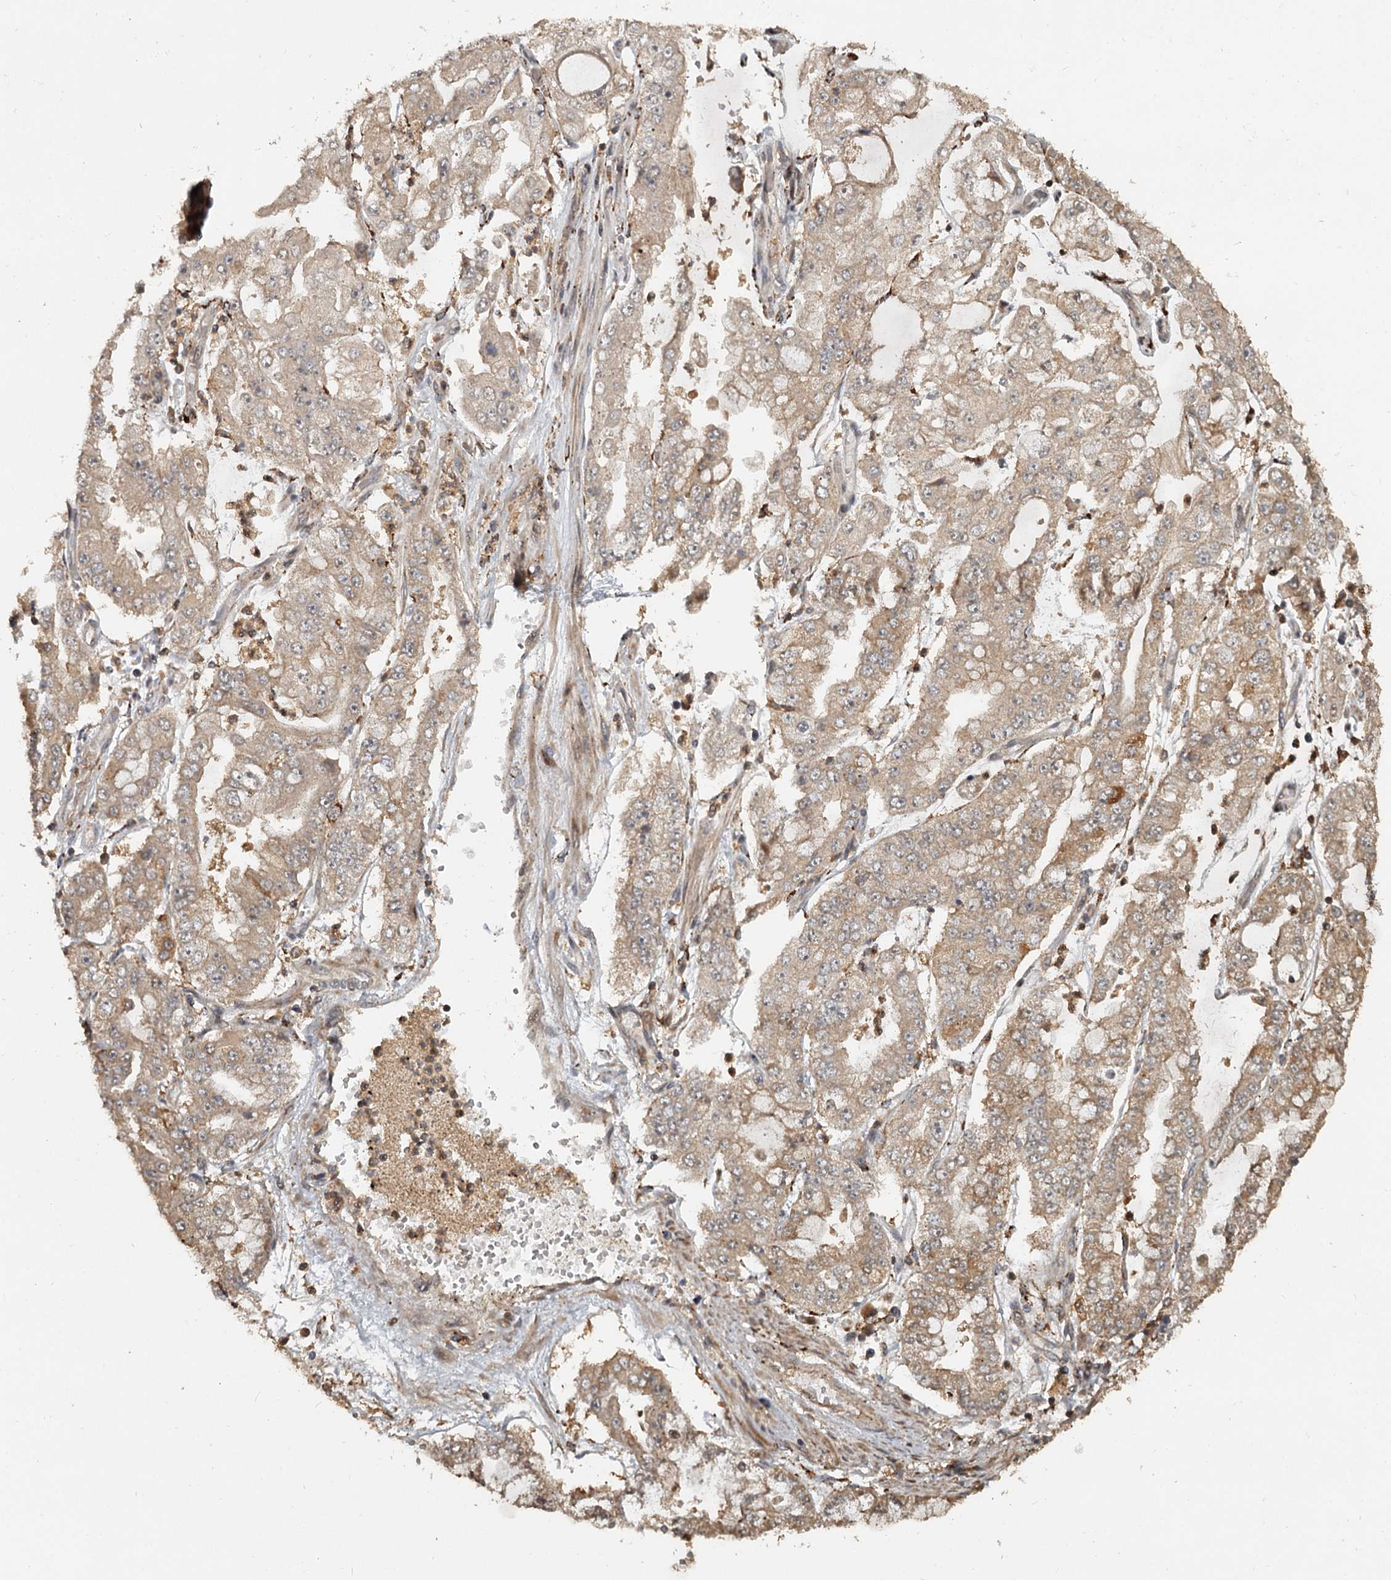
{"staining": {"intensity": "moderate", "quantity": ">75%", "location": "cytoplasmic/membranous"}, "tissue": "stomach cancer", "cell_type": "Tumor cells", "image_type": "cancer", "snomed": [{"axis": "morphology", "description": "Adenocarcinoma, NOS"}, {"axis": "topography", "description": "Stomach"}], "caption": "Stomach cancer (adenocarcinoma) tissue demonstrates moderate cytoplasmic/membranous positivity in about >75% of tumor cells, visualized by immunohistochemistry.", "gene": "FAXC", "patient": {"sex": "male", "age": 76}}